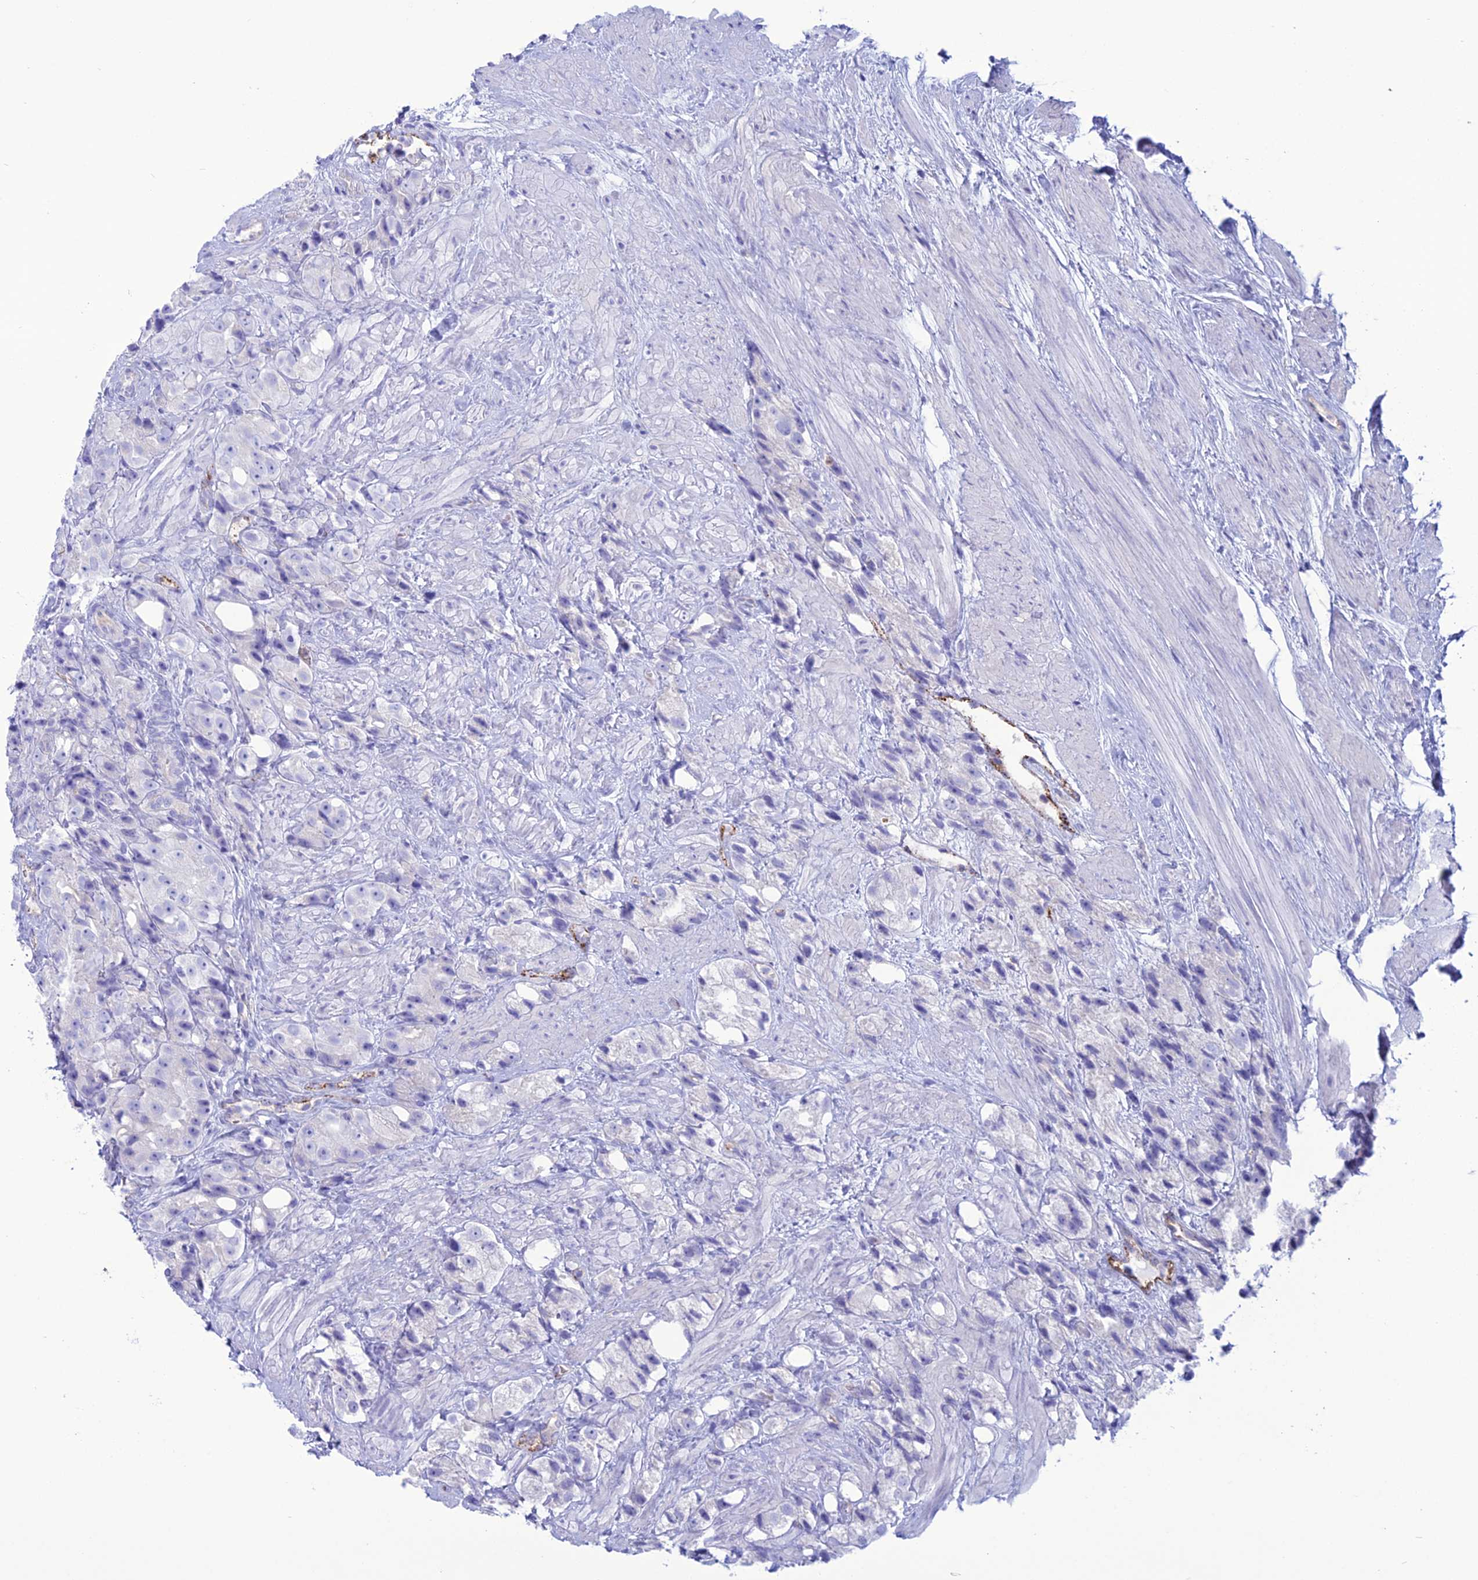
{"staining": {"intensity": "negative", "quantity": "none", "location": "none"}, "tissue": "prostate cancer", "cell_type": "Tumor cells", "image_type": "cancer", "snomed": [{"axis": "morphology", "description": "Adenocarcinoma, NOS"}, {"axis": "topography", "description": "Prostate"}], "caption": "IHC of adenocarcinoma (prostate) shows no staining in tumor cells.", "gene": "CDC42EP5", "patient": {"sex": "male", "age": 79}}